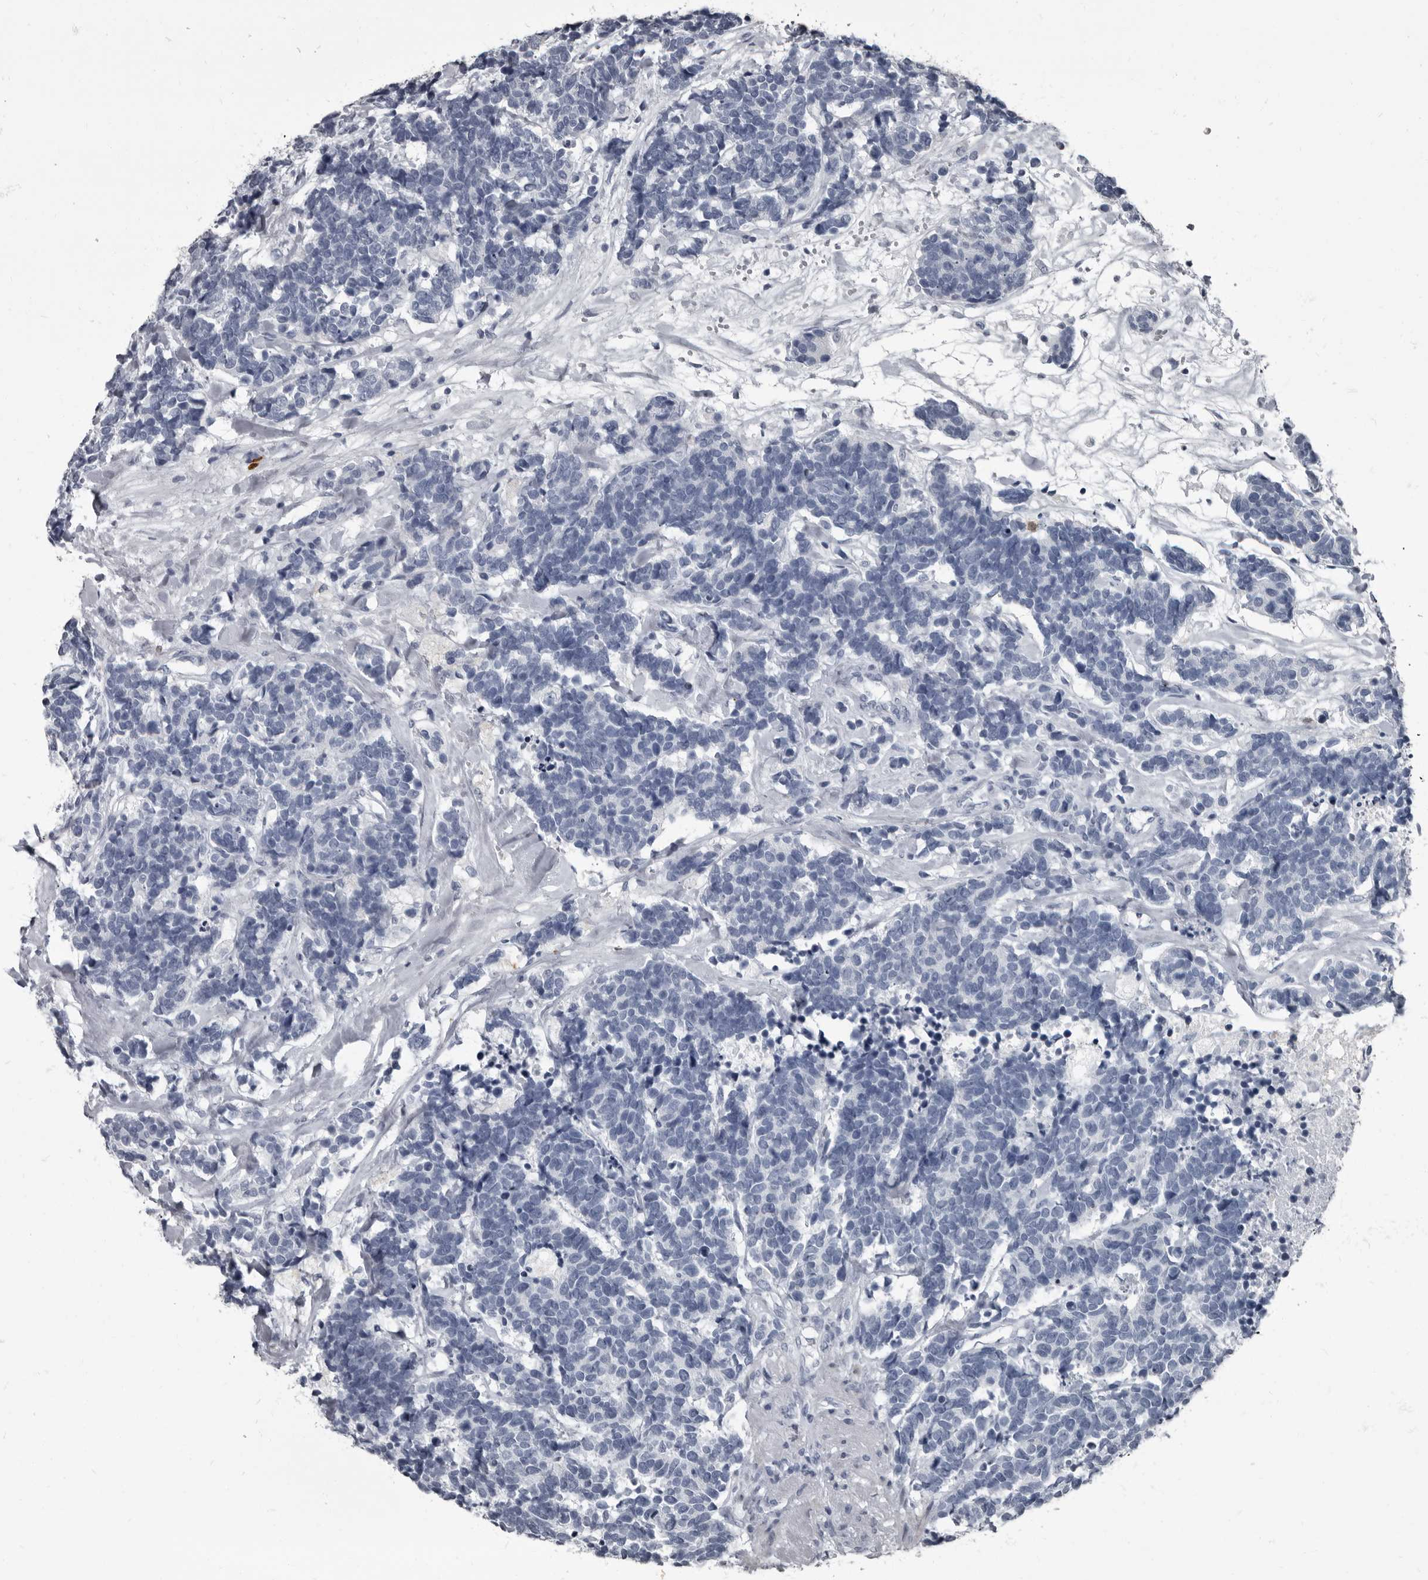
{"staining": {"intensity": "negative", "quantity": "none", "location": "none"}, "tissue": "carcinoid", "cell_type": "Tumor cells", "image_type": "cancer", "snomed": [{"axis": "morphology", "description": "Carcinoma, NOS"}, {"axis": "morphology", "description": "Carcinoid, malignant, NOS"}, {"axis": "topography", "description": "Urinary bladder"}], "caption": "This micrograph is of malignant carcinoid stained with IHC to label a protein in brown with the nuclei are counter-stained blue. There is no expression in tumor cells.", "gene": "TPD52L1", "patient": {"sex": "male", "age": 57}}